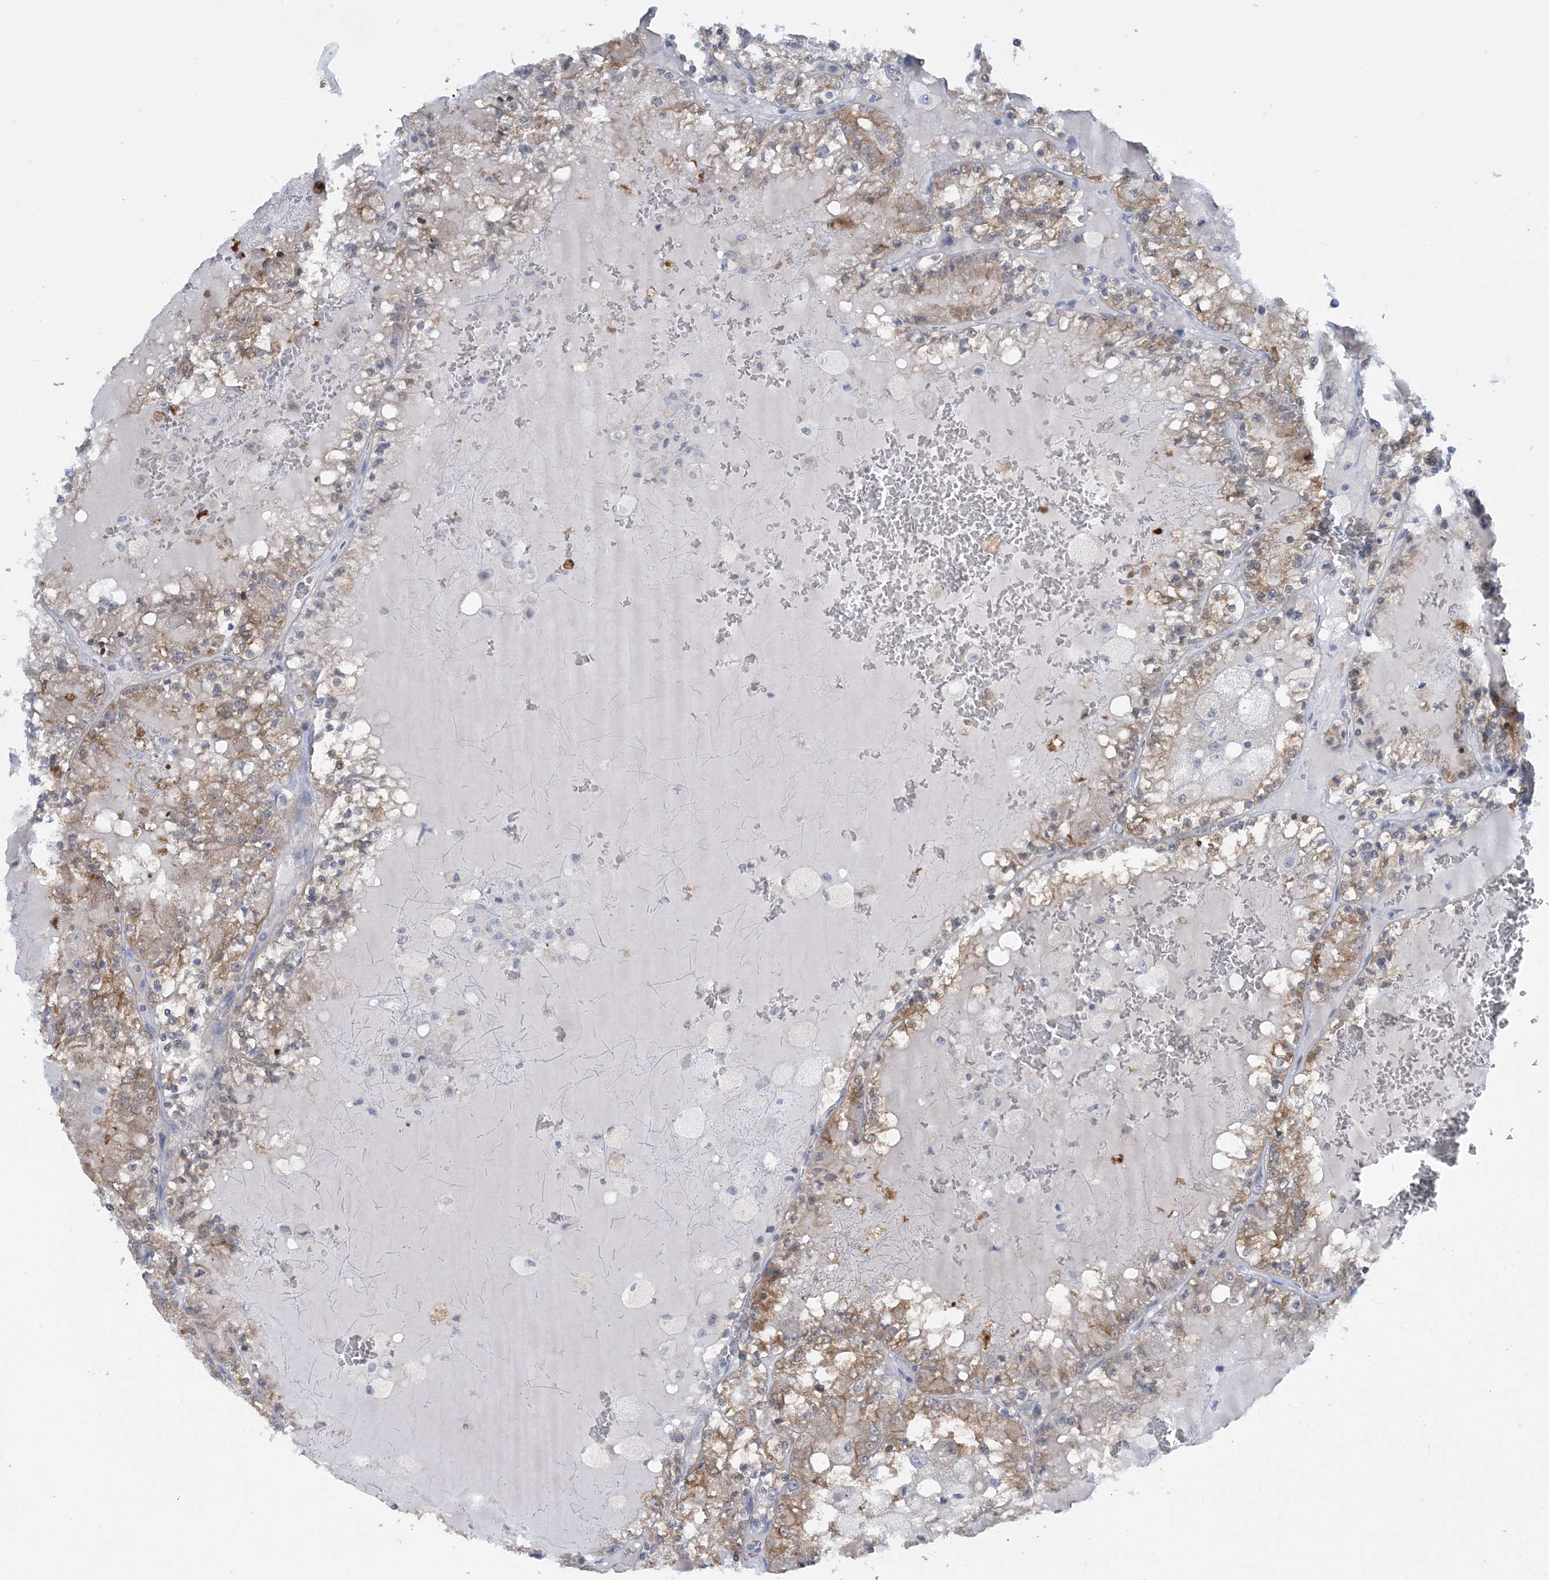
{"staining": {"intensity": "moderate", "quantity": ">75%", "location": "cytoplasmic/membranous"}, "tissue": "renal cancer", "cell_type": "Tumor cells", "image_type": "cancer", "snomed": [{"axis": "morphology", "description": "Adenocarcinoma, NOS"}, {"axis": "topography", "description": "Kidney"}], "caption": "This histopathology image shows immunohistochemistry staining of renal cancer, with medium moderate cytoplasmic/membranous expression in approximately >75% of tumor cells.", "gene": "MRPS18A", "patient": {"sex": "female", "age": 56}}